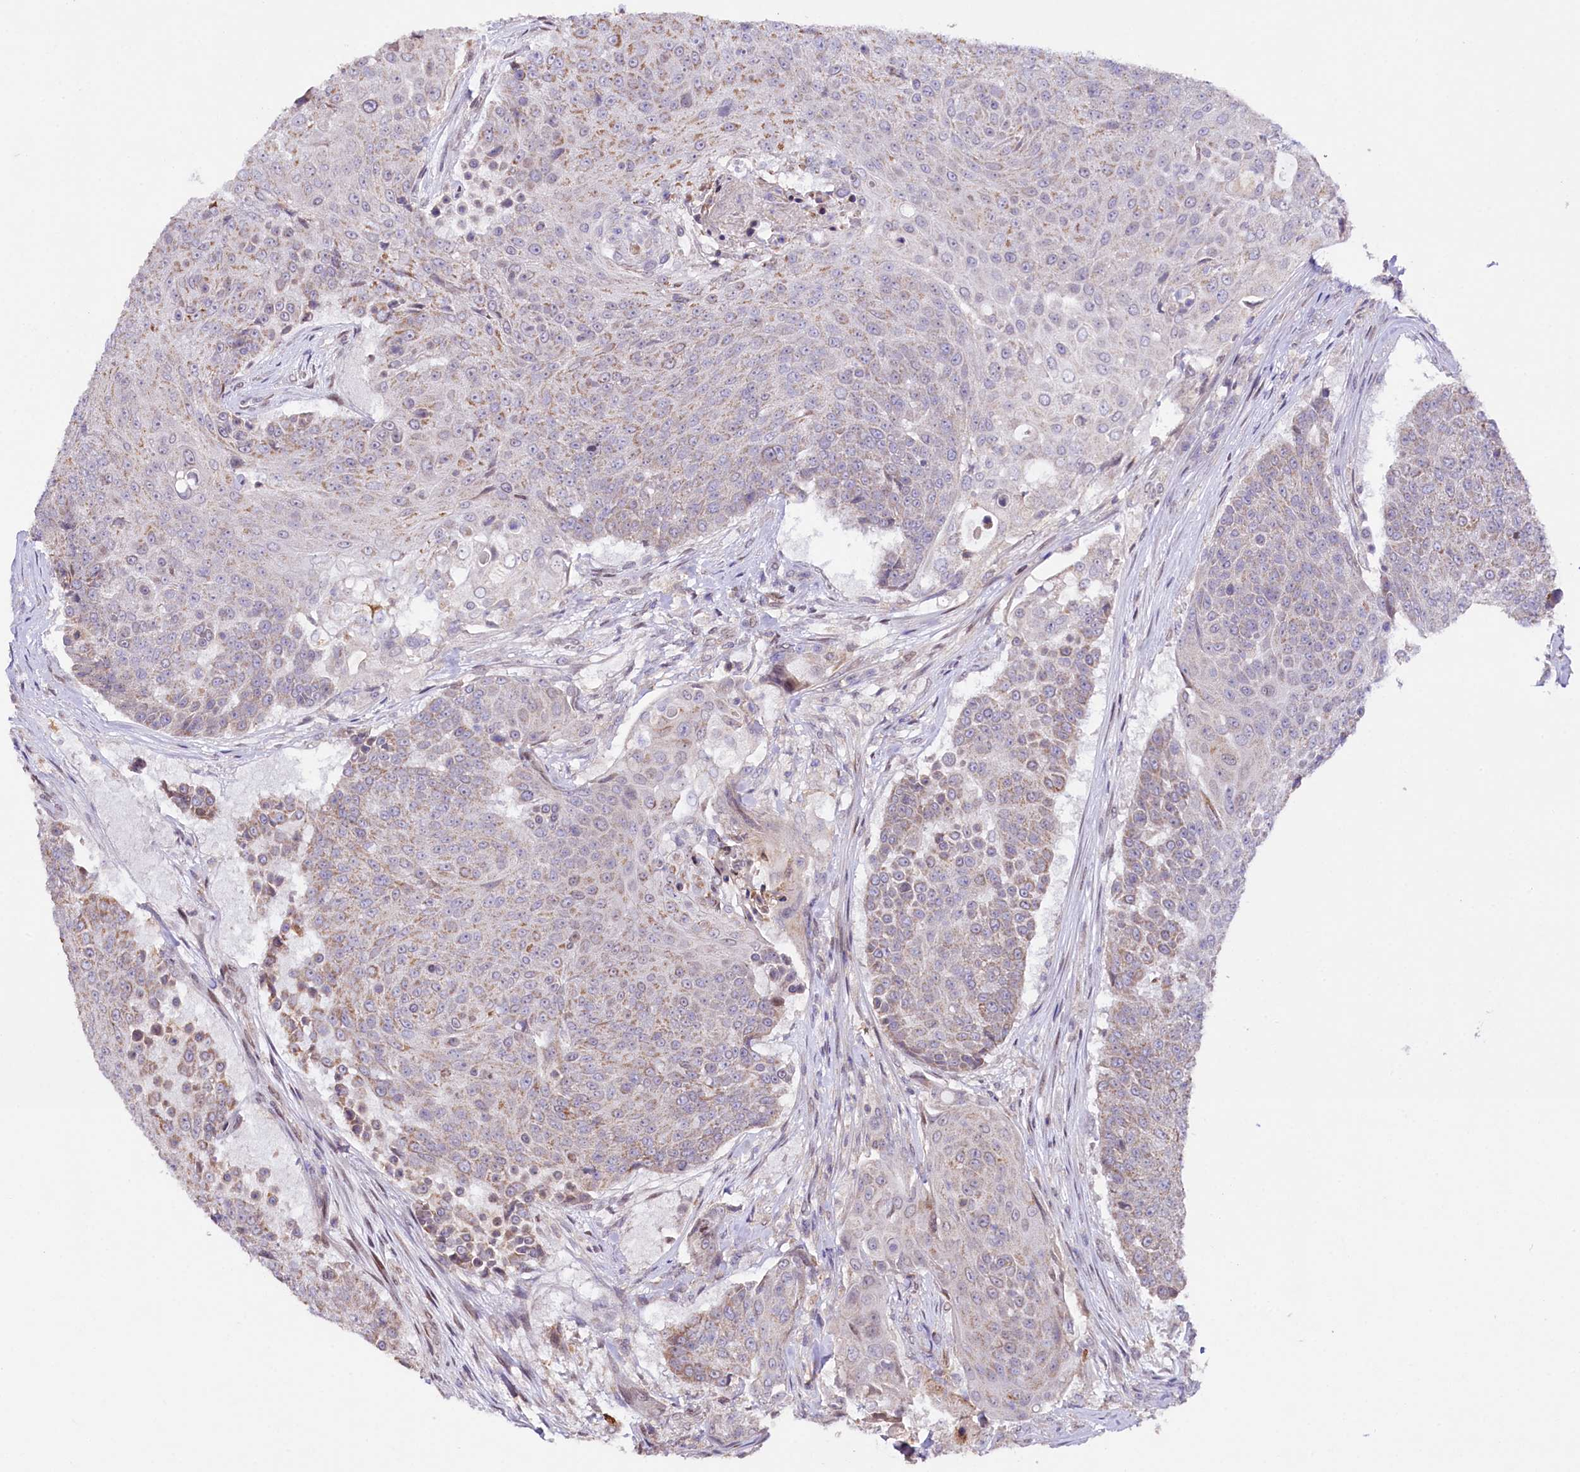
{"staining": {"intensity": "weak", "quantity": "25%-75%", "location": "cytoplasmic/membranous"}, "tissue": "urothelial cancer", "cell_type": "Tumor cells", "image_type": "cancer", "snomed": [{"axis": "morphology", "description": "Urothelial carcinoma, High grade"}, {"axis": "topography", "description": "Urinary bladder"}], "caption": "Protein staining of urothelial cancer tissue demonstrates weak cytoplasmic/membranous staining in about 25%-75% of tumor cells. (DAB (3,3'-diaminobenzidine) = brown stain, brightfield microscopy at high magnification).", "gene": "ZNF226", "patient": {"sex": "female", "age": 63}}